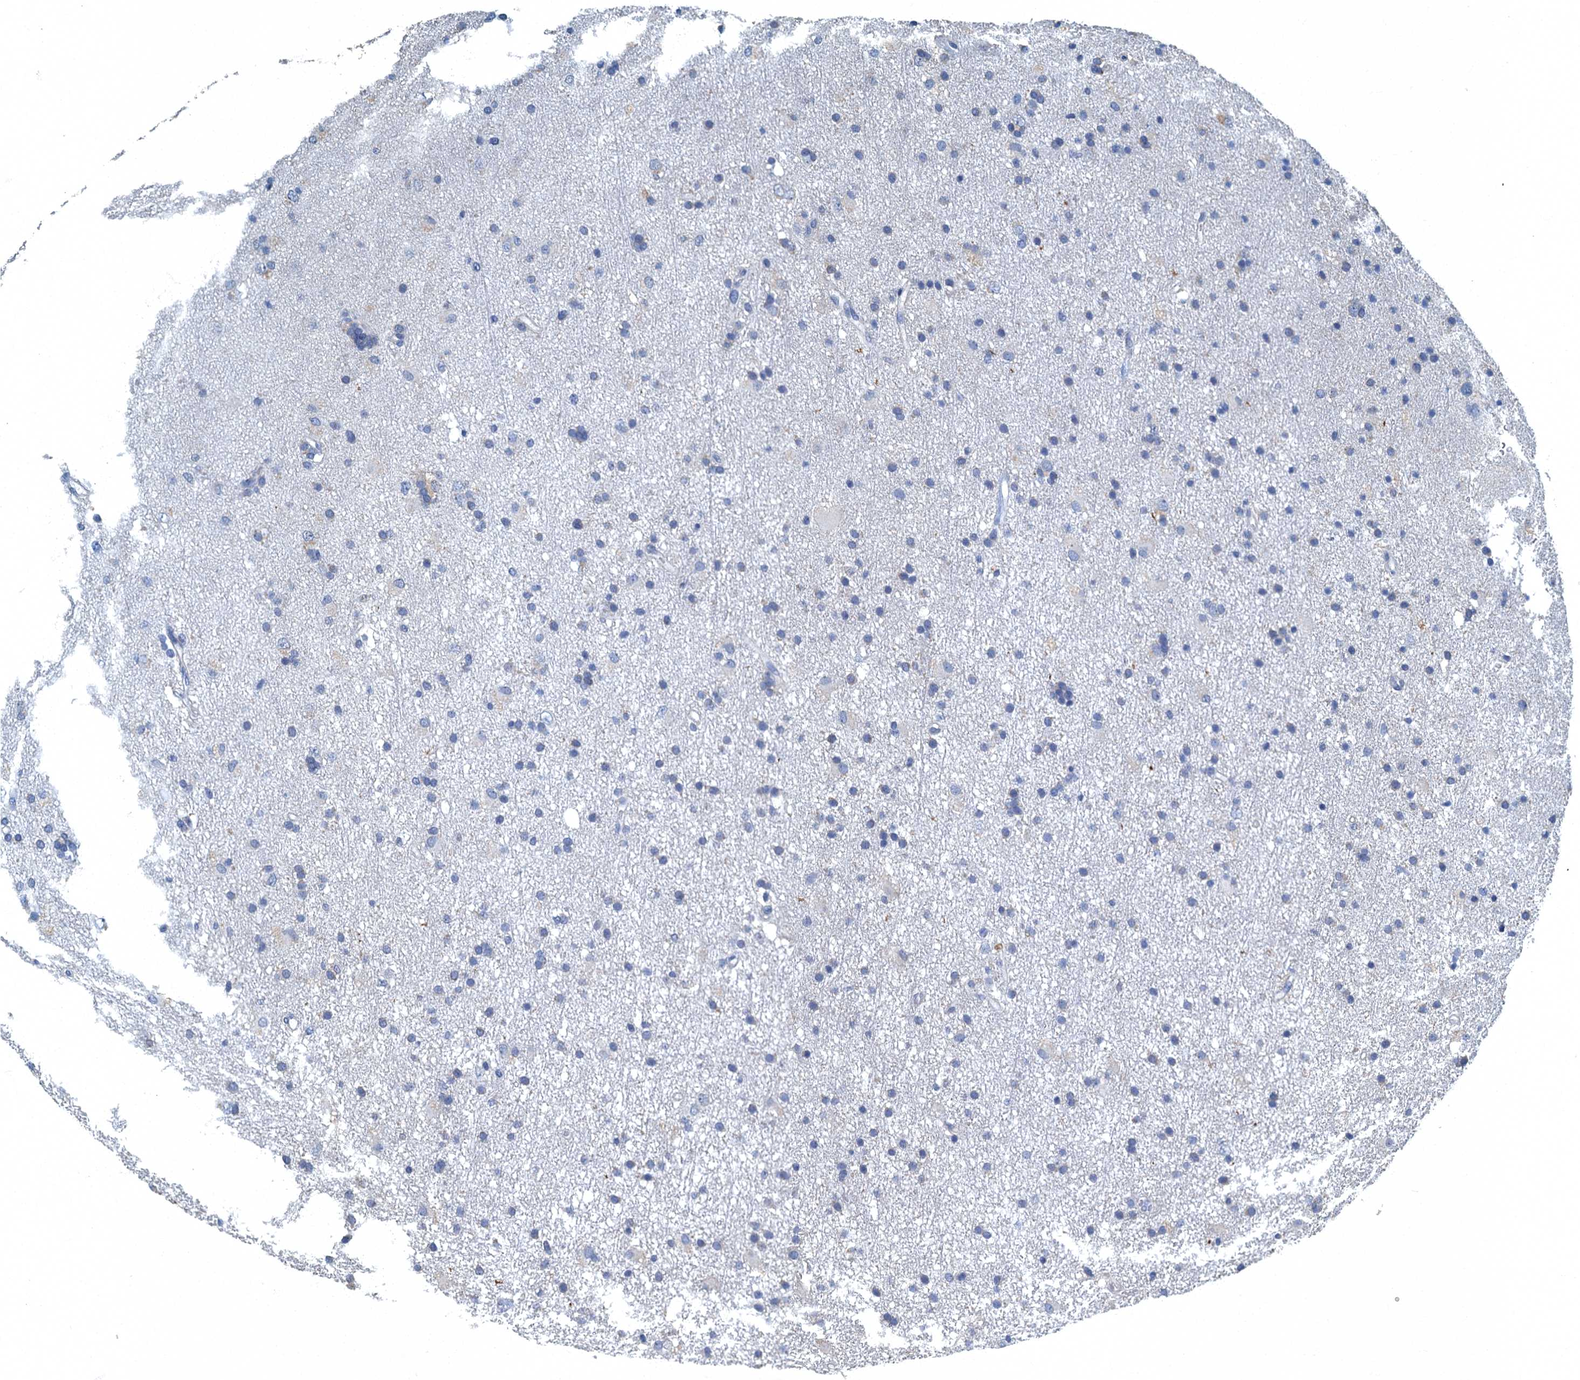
{"staining": {"intensity": "negative", "quantity": "none", "location": "none"}, "tissue": "glioma", "cell_type": "Tumor cells", "image_type": "cancer", "snomed": [{"axis": "morphology", "description": "Glioma, malignant, High grade"}, {"axis": "topography", "description": "Brain"}], "caption": "Immunohistochemical staining of high-grade glioma (malignant) demonstrates no significant staining in tumor cells. (DAB (3,3'-diaminobenzidine) IHC with hematoxylin counter stain).", "gene": "GADL1", "patient": {"sex": "male", "age": 77}}